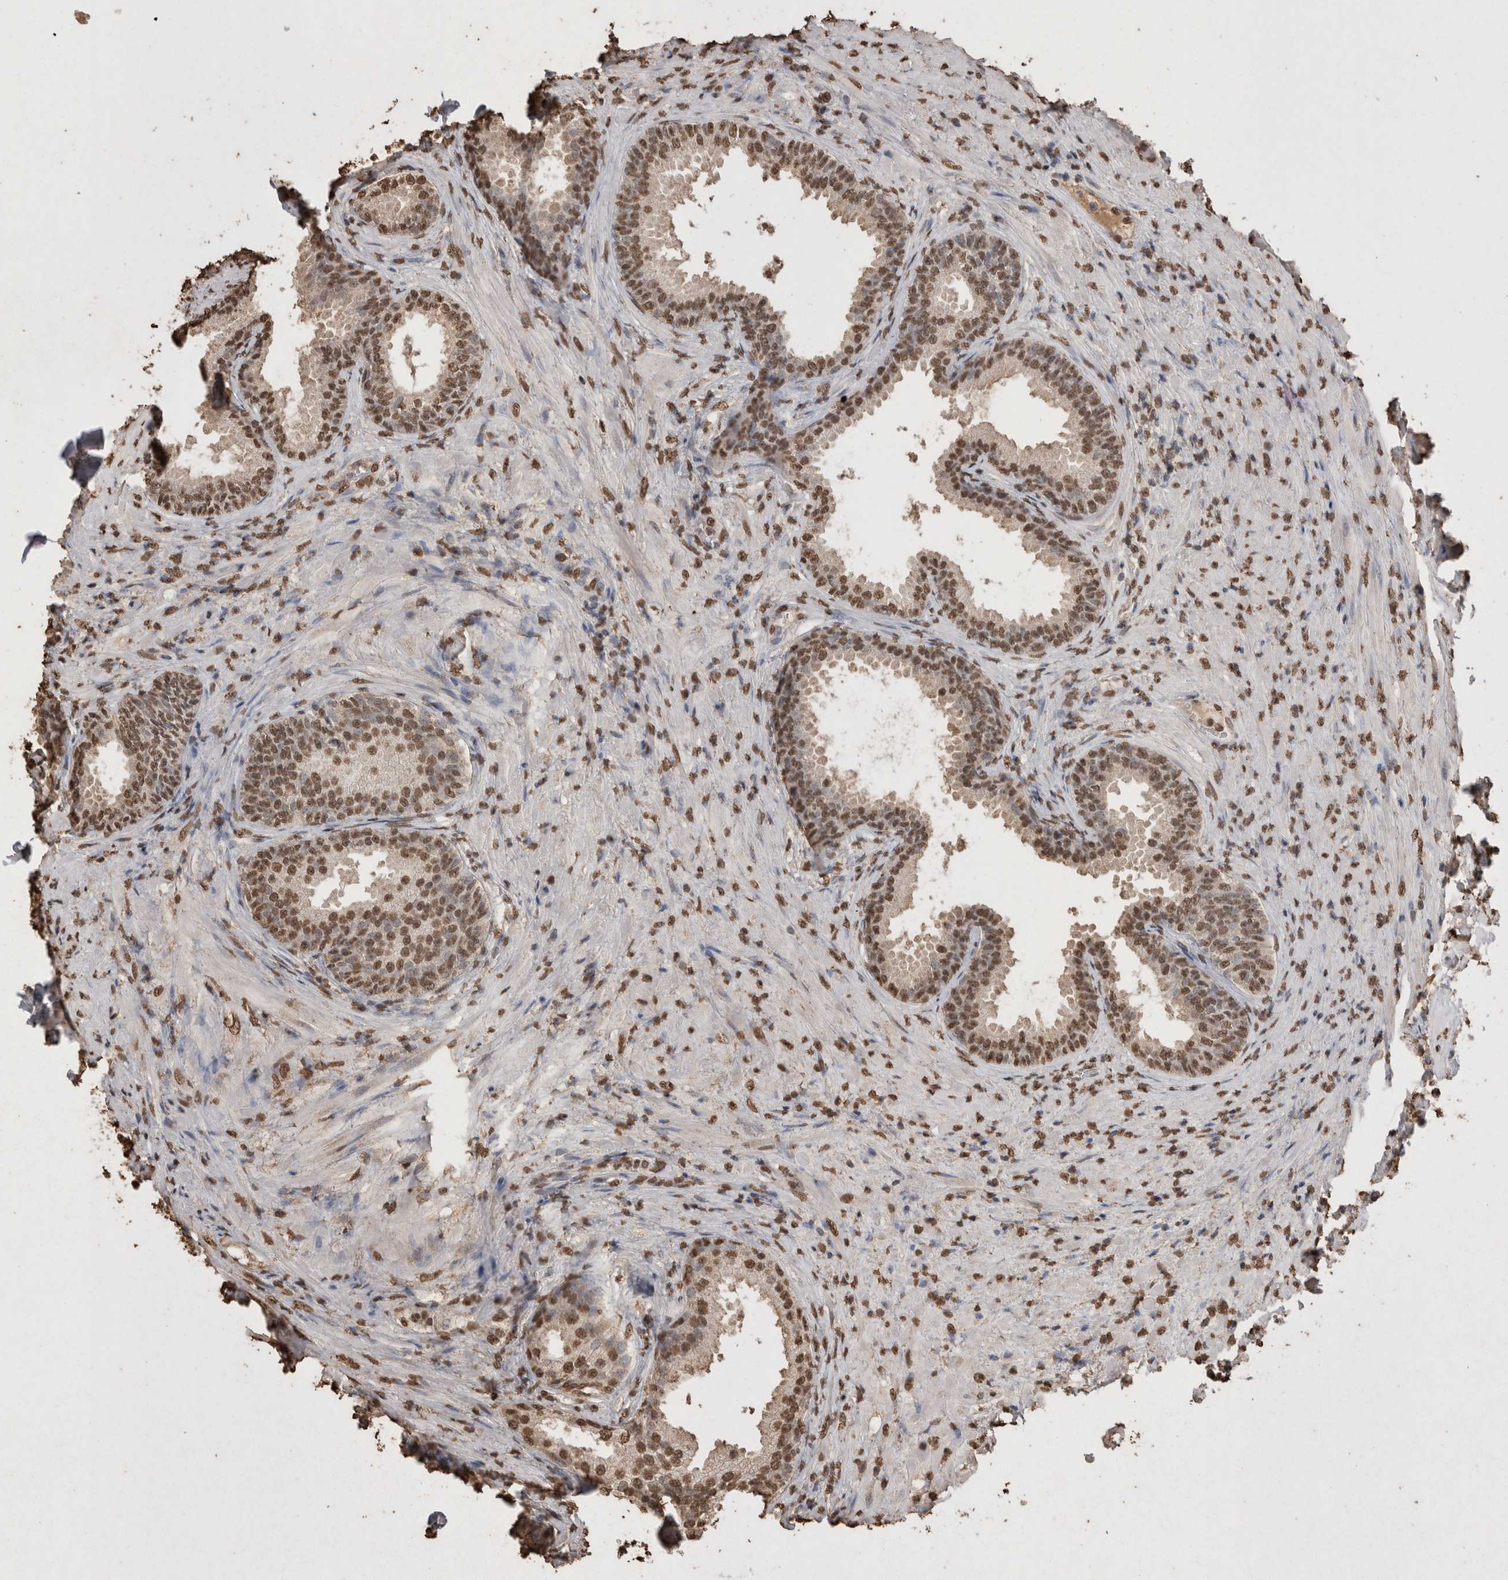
{"staining": {"intensity": "moderate", "quantity": ">75%", "location": "nuclear"}, "tissue": "prostate", "cell_type": "Glandular cells", "image_type": "normal", "snomed": [{"axis": "morphology", "description": "Normal tissue, NOS"}, {"axis": "topography", "description": "Prostate"}], "caption": "Immunohistochemical staining of benign human prostate exhibits medium levels of moderate nuclear staining in approximately >75% of glandular cells.", "gene": "POU5F1", "patient": {"sex": "male", "age": 76}}